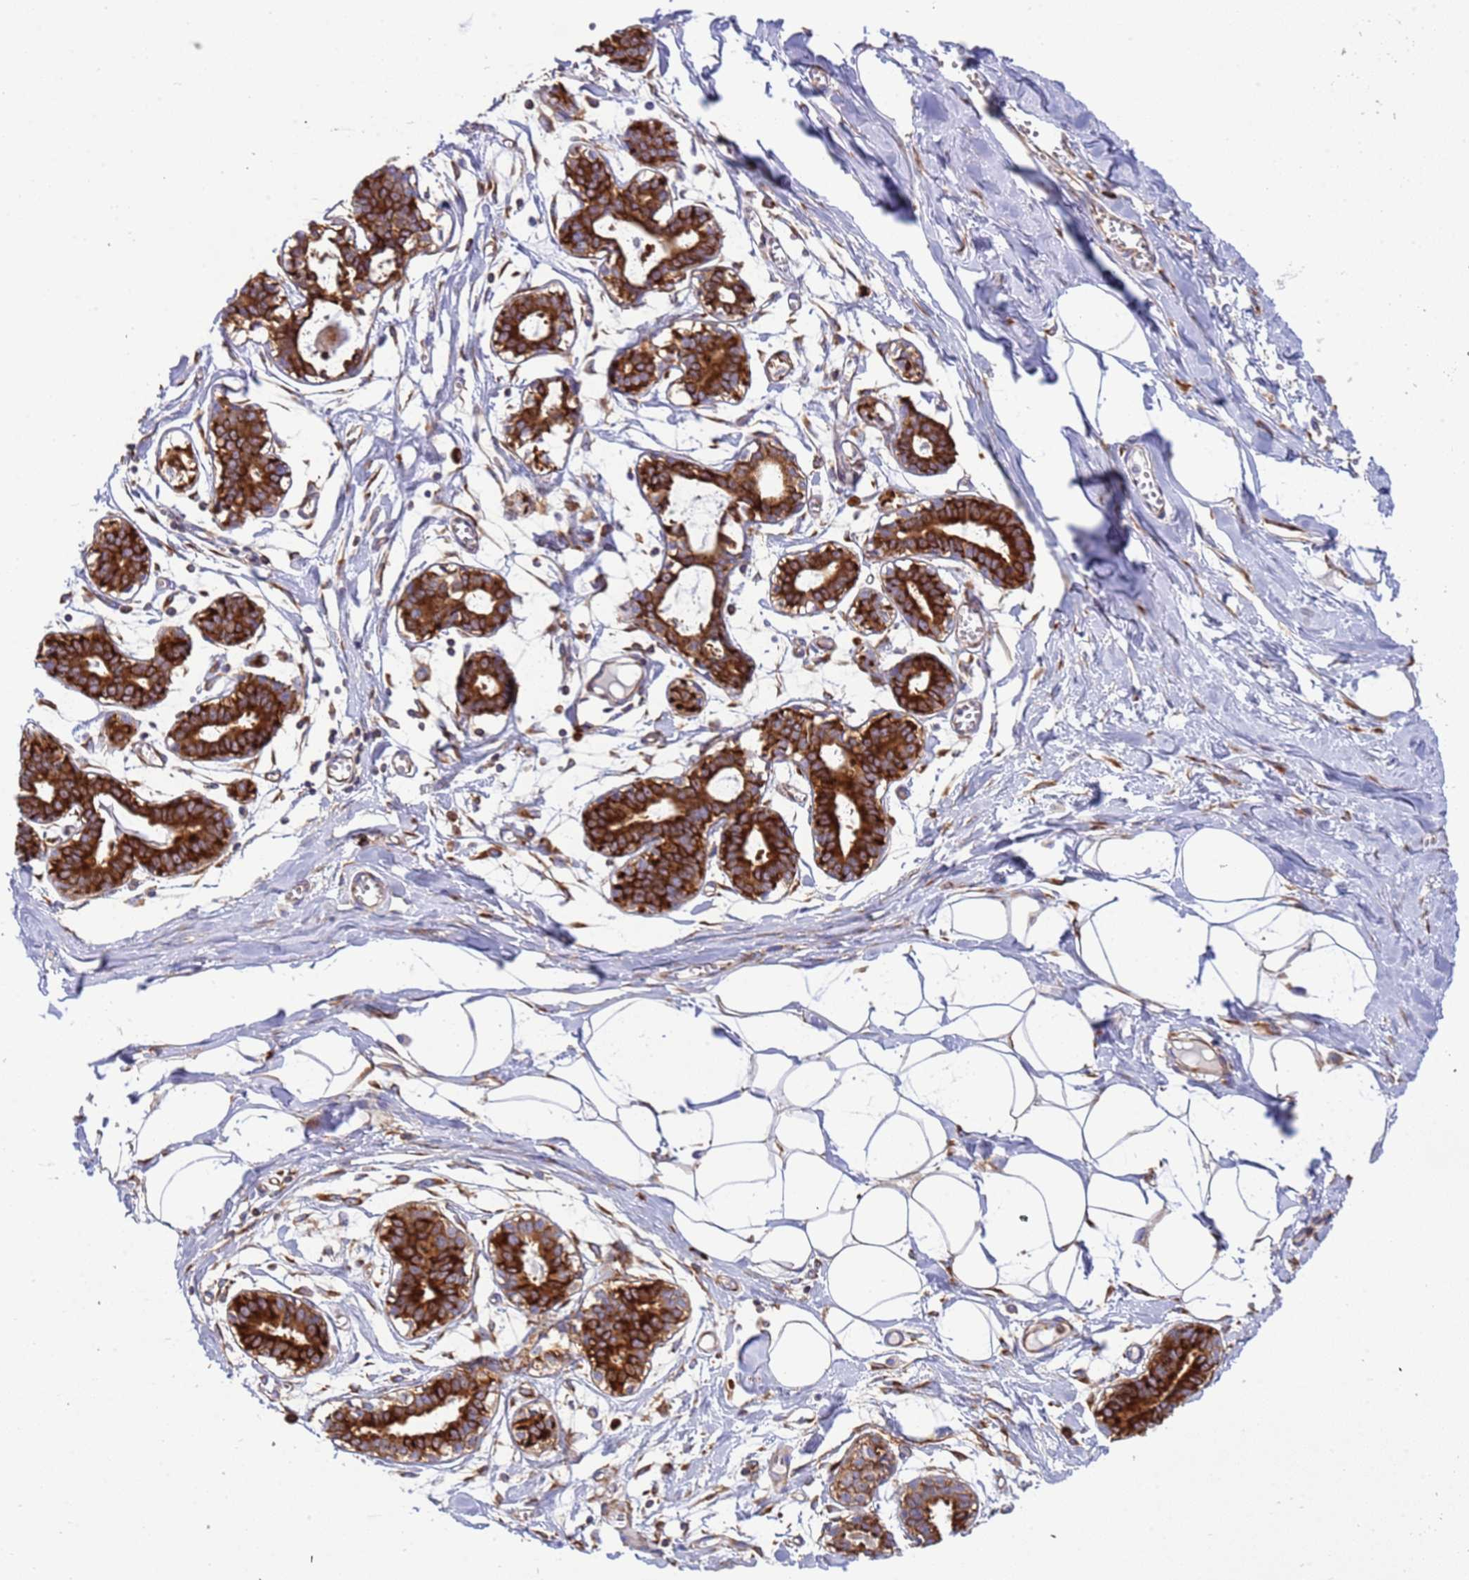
{"staining": {"intensity": "moderate", "quantity": "<25%", "location": "cytoplasmic/membranous"}, "tissue": "breast", "cell_type": "Adipocytes", "image_type": "normal", "snomed": [{"axis": "morphology", "description": "Normal tissue, NOS"}, {"axis": "topography", "description": "Breast"}], "caption": "Protein staining reveals moderate cytoplasmic/membranous positivity in about <25% of adipocytes in normal breast.", "gene": "RPL36", "patient": {"sex": "female", "age": 27}}